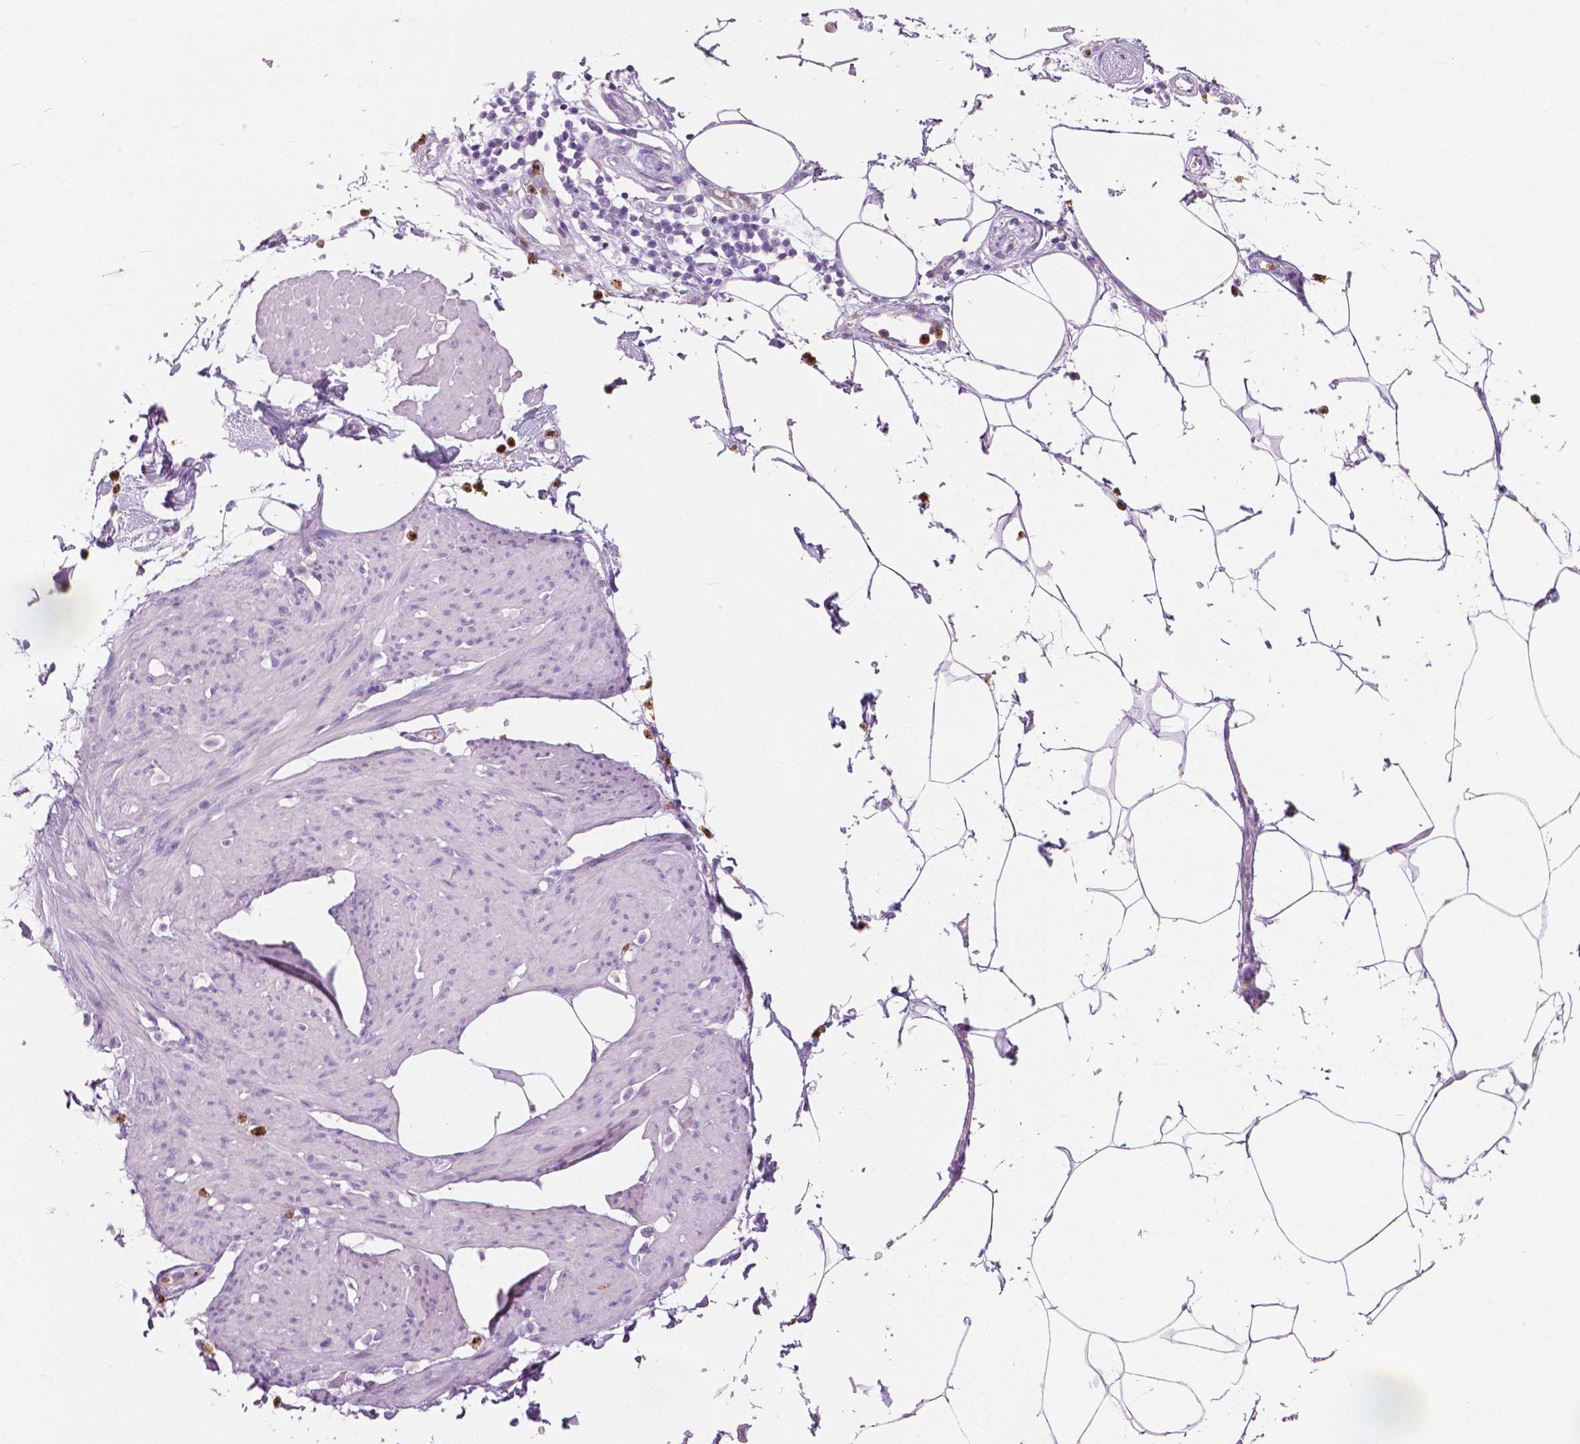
{"staining": {"intensity": "negative", "quantity": "none", "location": "none"}, "tissue": "smooth muscle", "cell_type": "Smooth muscle cells", "image_type": "normal", "snomed": [{"axis": "morphology", "description": "Normal tissue, NOS"}, {"axis": "topography", "description": "Adipose tissue"}, {"axis": "topography", "description": "Smooth muscle"}, {"axis": "topography", "description": "Peripheral nerve tissue"}], "caption": "Immunohistochemistry (IHC) photomicrograph of normal smooth muscle: smooth muscle stained with DAB (3,3'-diaminobenzidine) exhibits no significant protein positivity in smooth muscle cells. (DAB IHC, high magnification).", "gene": "CXCR2", "patient": {"sex": "male", "age": 83}}